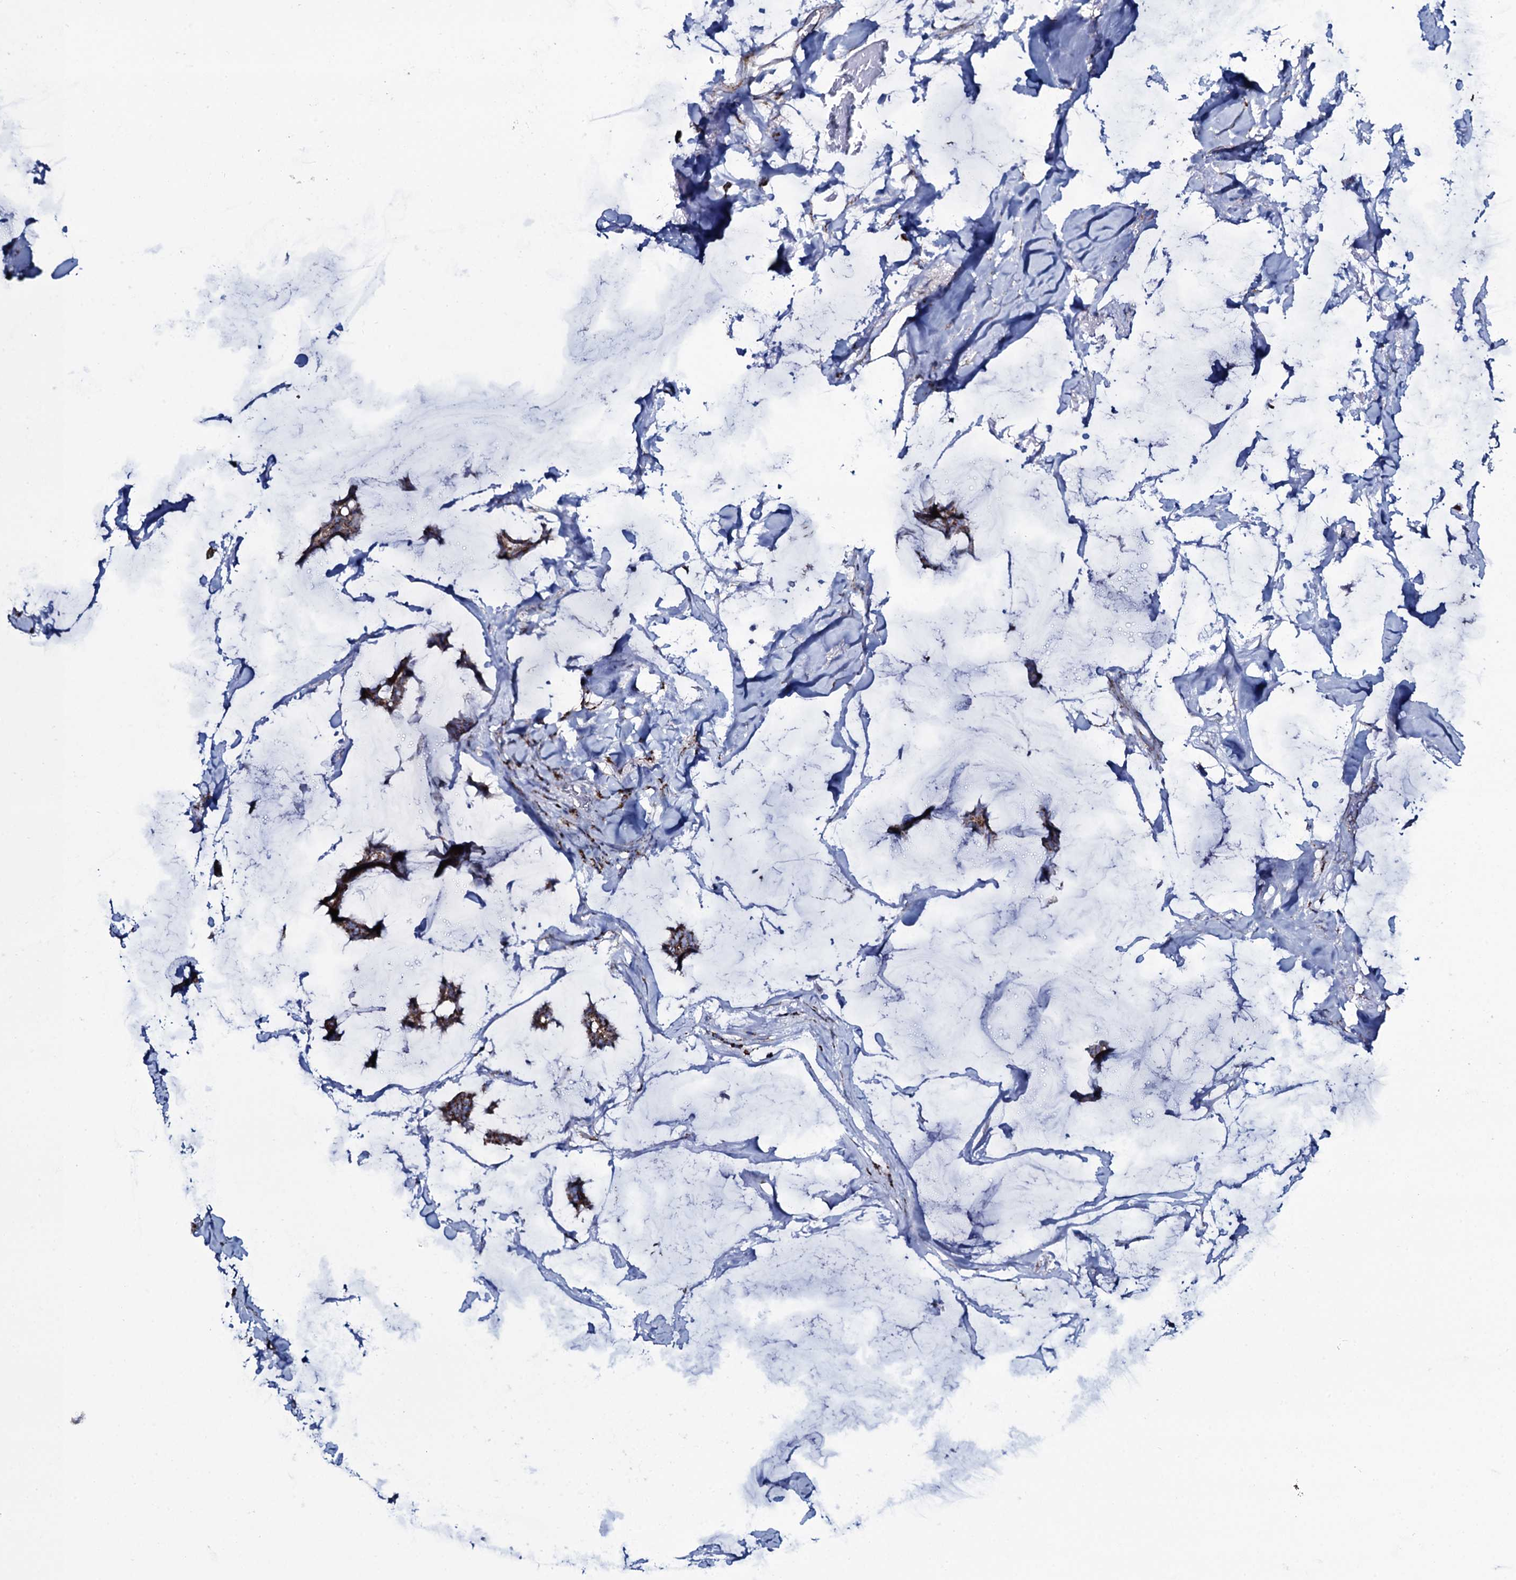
{"staining": {"intensity": "moderate", "quantity": ">75%", "location": "cytoplasmic/membranous"}, "tissue": "breast cancer", "cell_type": "Tumor cells", "image_type": "cancer", "snomed": [{"axis": "morphology", "description": "Duct carcinoma"}, {"axis": "topography", "description": "Breast"}], "caption": "Approximately >75% of tumor cells in human breast invasive ductal carcinoma reveal moderate cytoplasmic/membranous protein expression as visualized by brown immunohistochemical staining.", "gene": "MRPS35", "patient": {"sex": "female", "age": 93}}